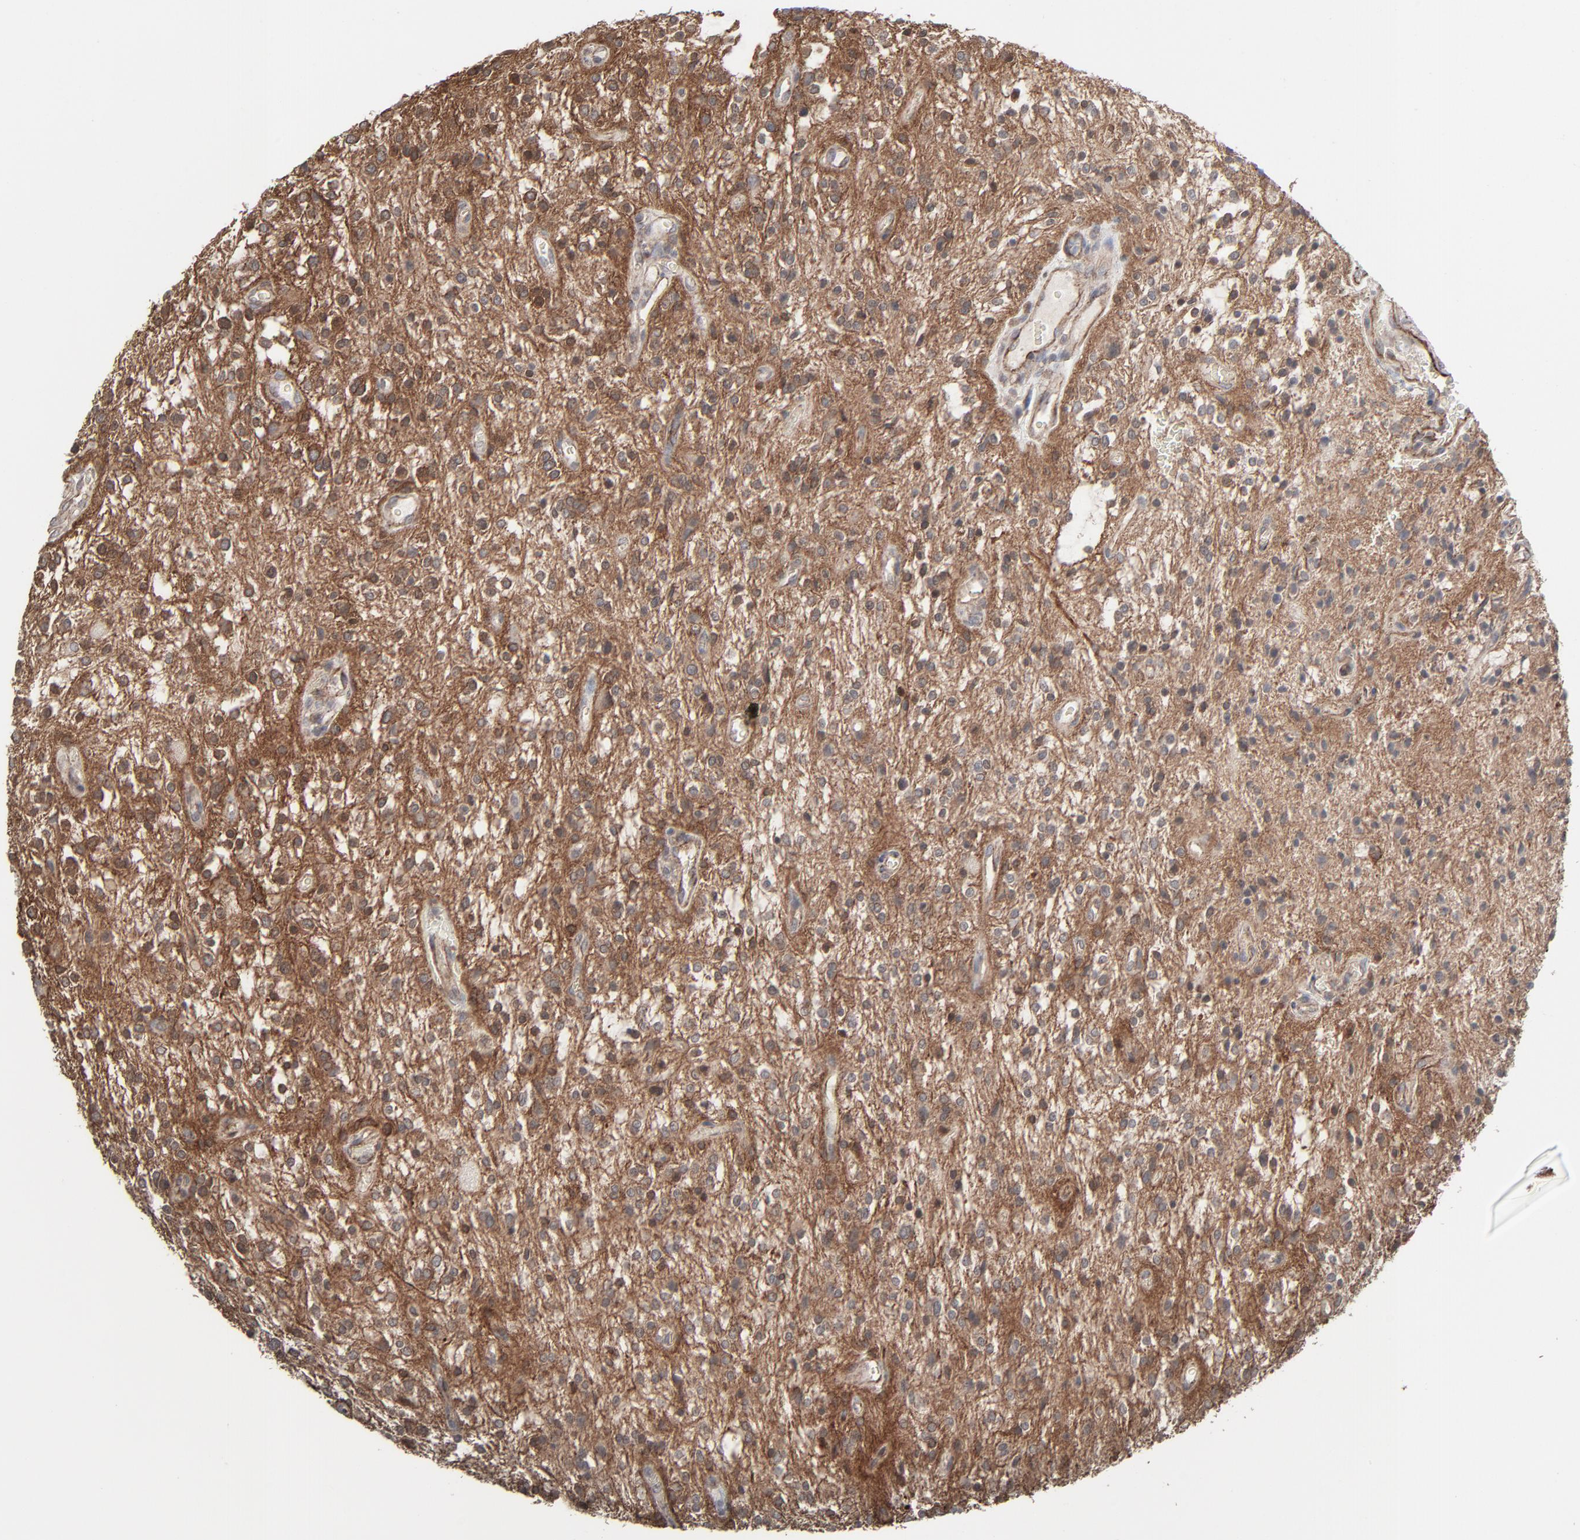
{"staining": {"intensity": "moderate", "quantity": "25%-75%", "location": "cytoplasmic/membranous"}, "tissue": "glioma", "cell_type": "Tumor cells", "image_type": "cancer", "snomed": [{"axis": "morphology", "description": "Glioma, malignant, NOS"}, {"axis": "topography", "description": "Cerebellum"}], "caption": "A medium amount of moderate cytoplasmic/membranous expression is present in approximately 25%-75% of tumor cells in glioma (malignant) tissue.", "gene": "CTNND1", "patient": {"sex": "female", "age": 10}}